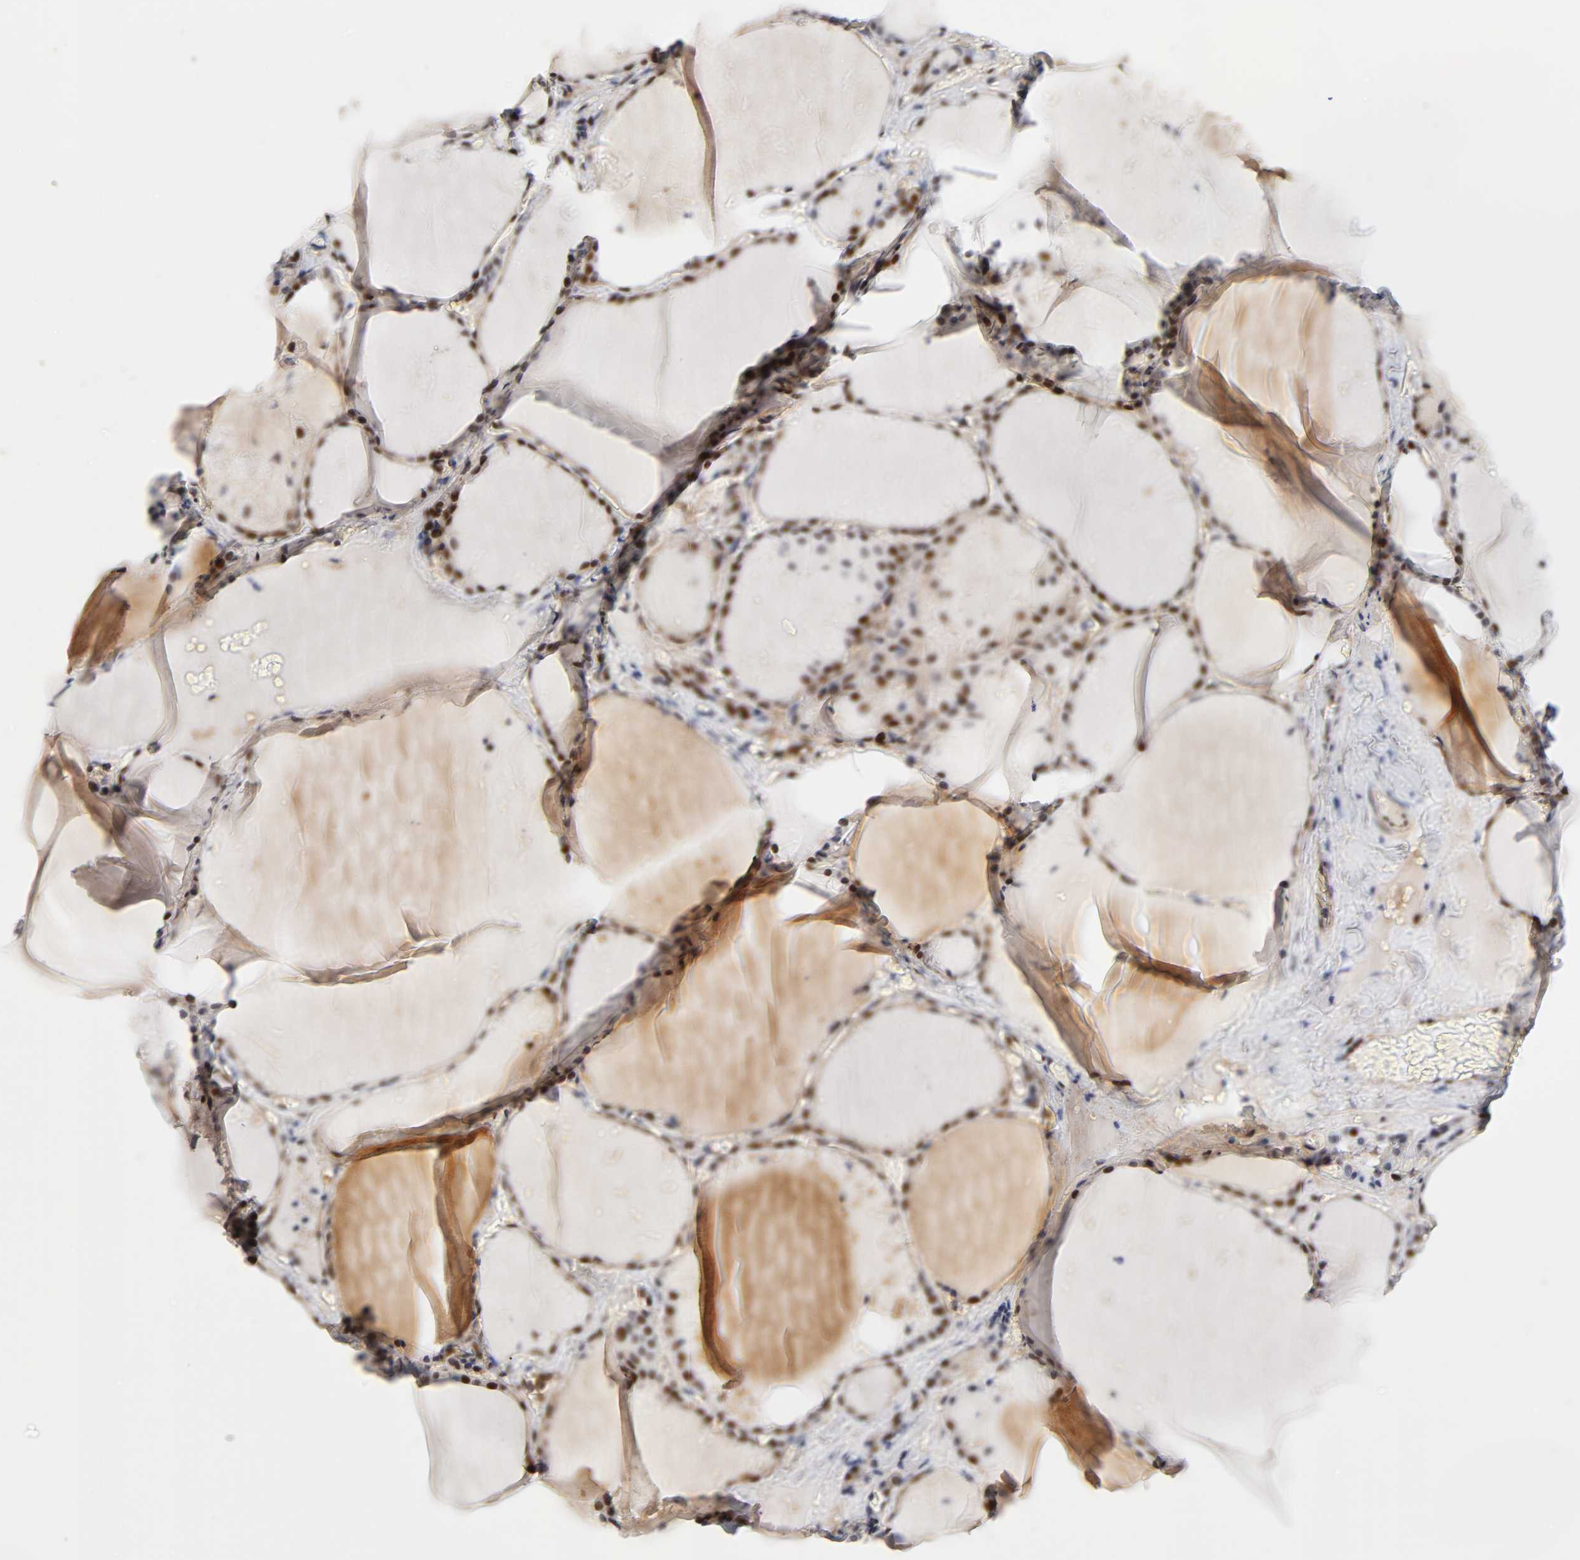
{"staining": {"intensity": "strong", "quantity": ">75%", "location": "nuclear"}, "tissue": "thyroid gland", "cell_type": "Glandular cells", "image_type": "normal", "snomed": [{"axis": "morphology", "description": "Normal tissue, NOS"}, {"axis": "topography", "description": "Thyroid gland"}], "caption": "Thyroid gland stained for a protein (brown) shows strong nuclear positive staining in approximately >75% of glandular cells.", "gene": "STK38", "patient": {"sex": "female", "age": 22}}